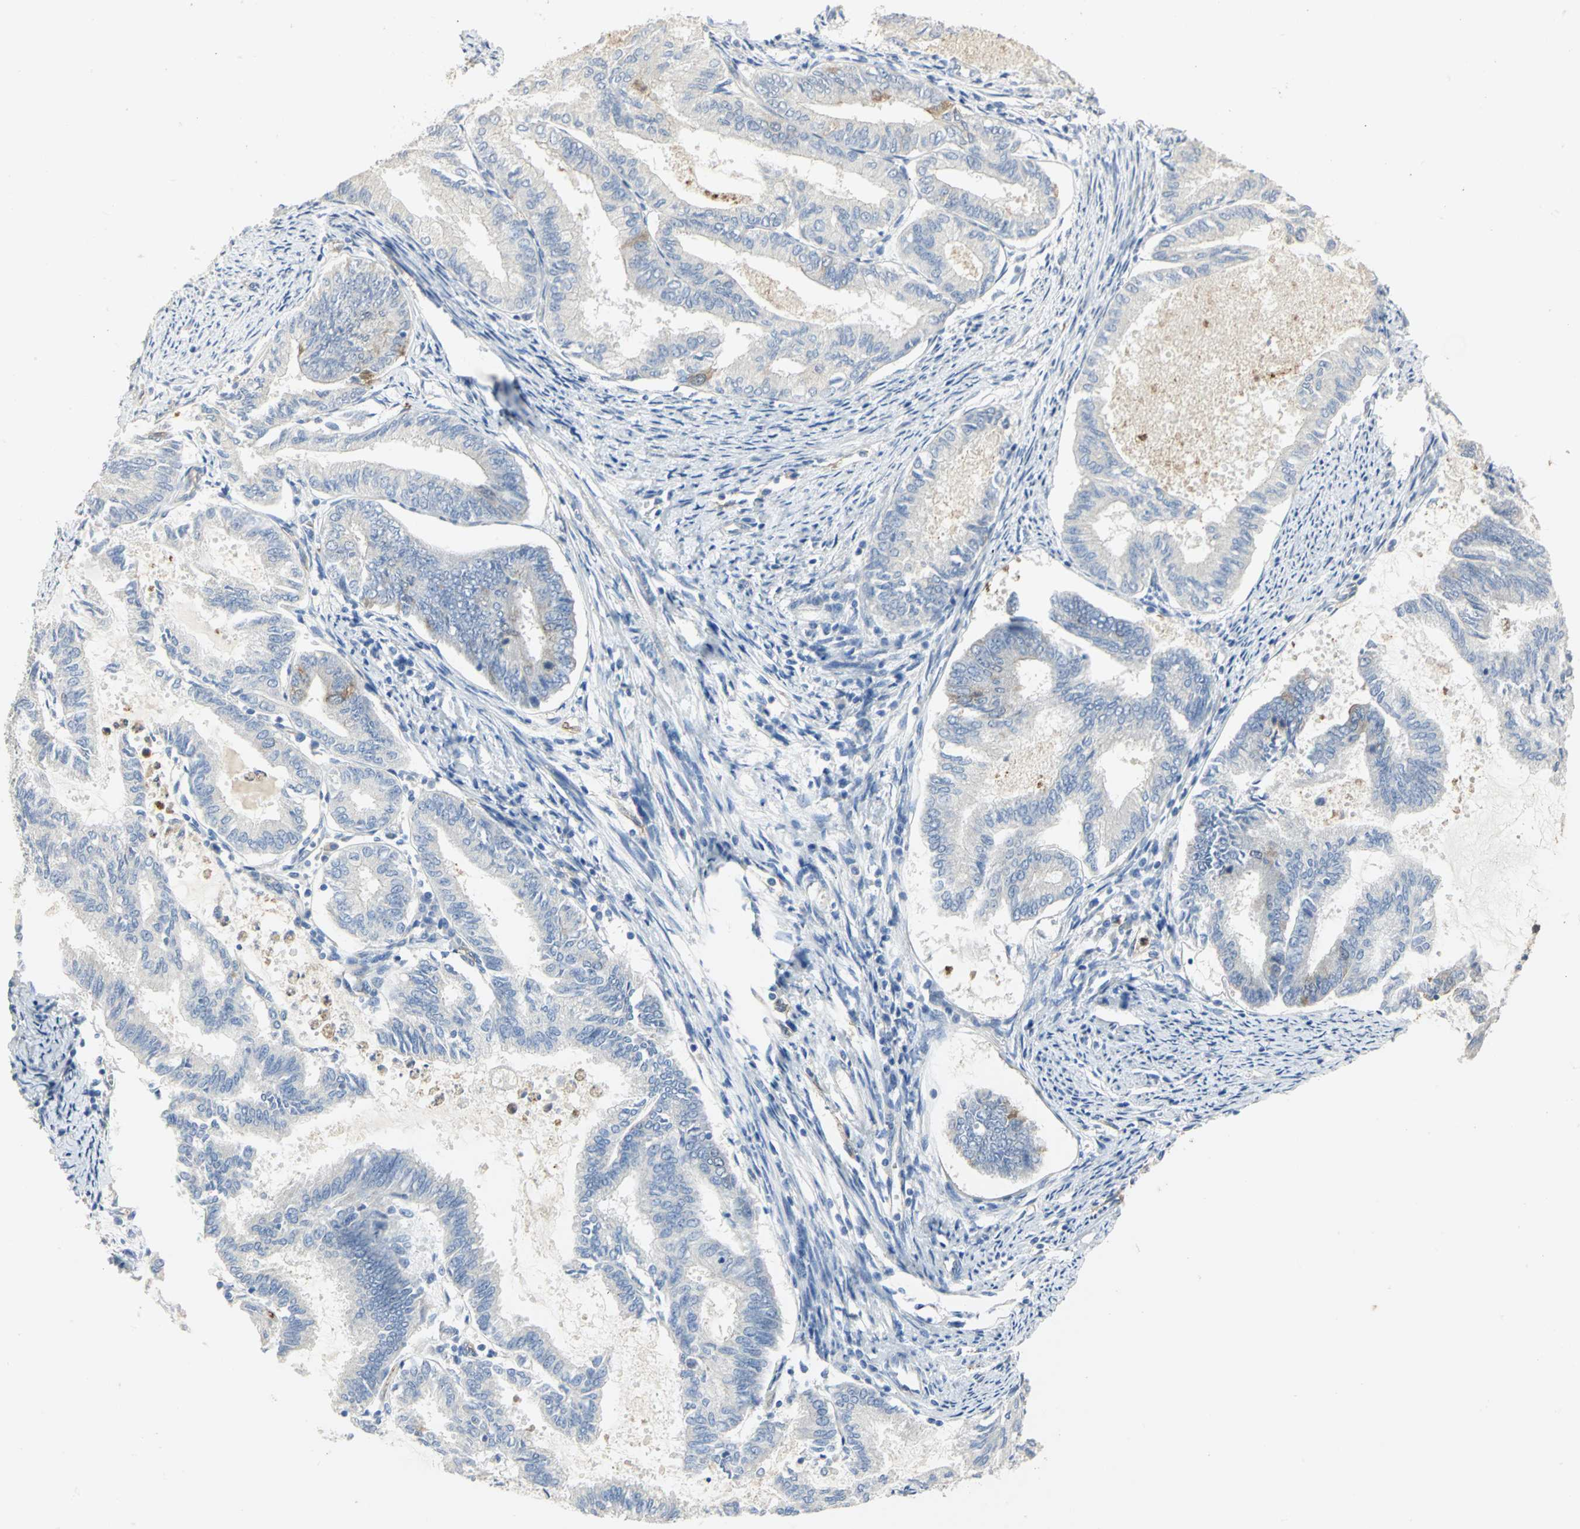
{"staining": {"intensity": "moderate", "quantity": "<25%", "location": "cytoplasmic/membranous"}, "tissue": "endometrial cancer", "cell_type": "Tumor cells", "image_type": "cancer", "snomed": [{"axis": "morphology", "description": "Adenocarcinoma, NOS"}, {"axis": "topography", "description": "Endometrium"}], "caption": "A low amount of moderate cytoplasmic/membranous positivity is seen in approximately <25% of tumor cells in adenocarcinoma (endometrial) tissue.", "gene": "DLGAP5", "patient": {"sex": "female", "age": 86}}